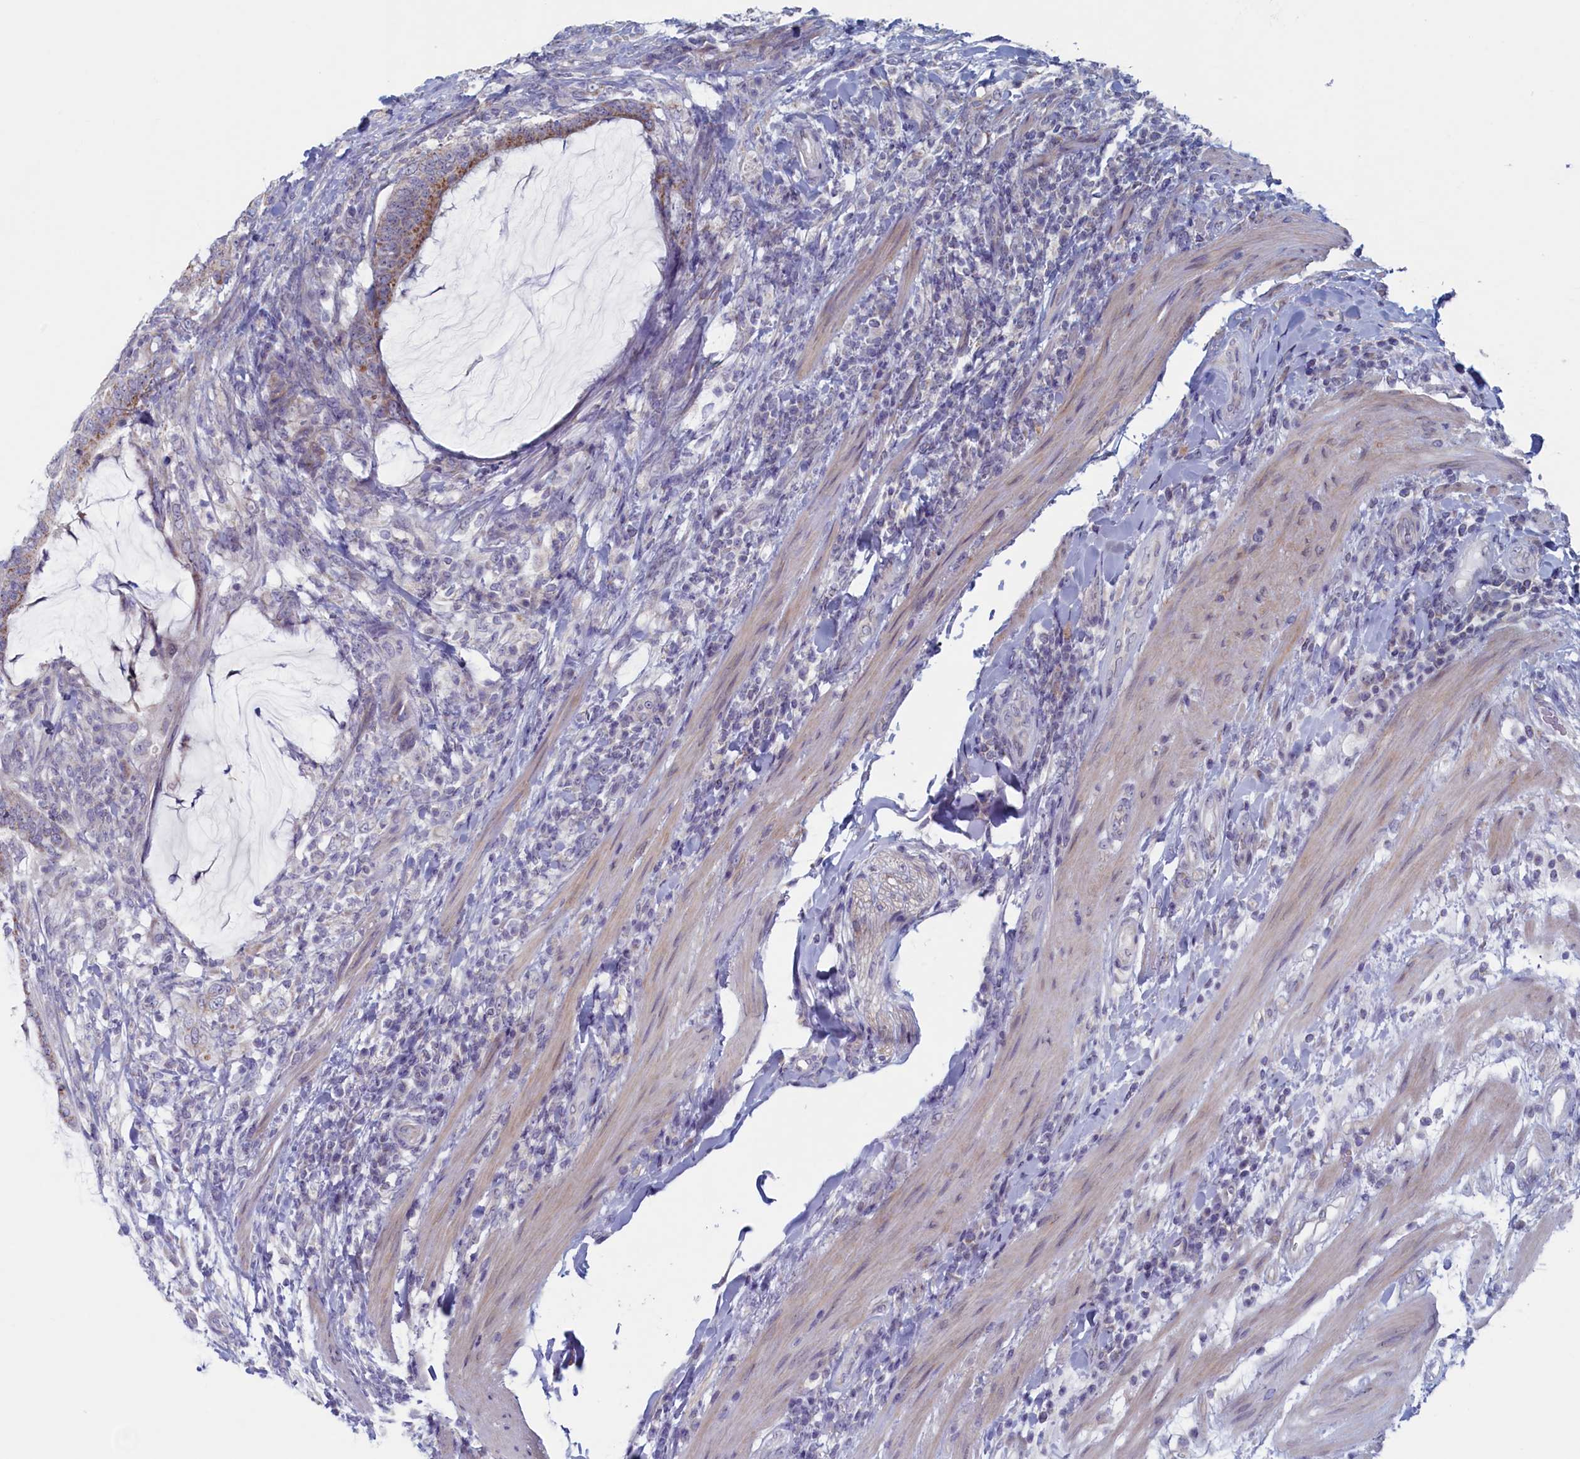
{"staining": {"intensity": "moderate", "quantity": "<25%", "location": "cytoplasmic/membranous"}, "tissue": "colorectal cancer", "cell_type": "Tumor cells", "image_type": "cancer", "snomed": [{"axis": "morphology", "description": "Adenocarcinoma, NOS"}, {"axis": "topography", "description": "Colon"}], "caption": "Protein staining by immunohistochemistry exhibits moderate cytoplasmic/membranous expression in approximately <25% of tumor cells in colorectal cancer (adenocarcinoma).", "gene": "WDR76", "patient": {"sex": "female", "age": 66}}